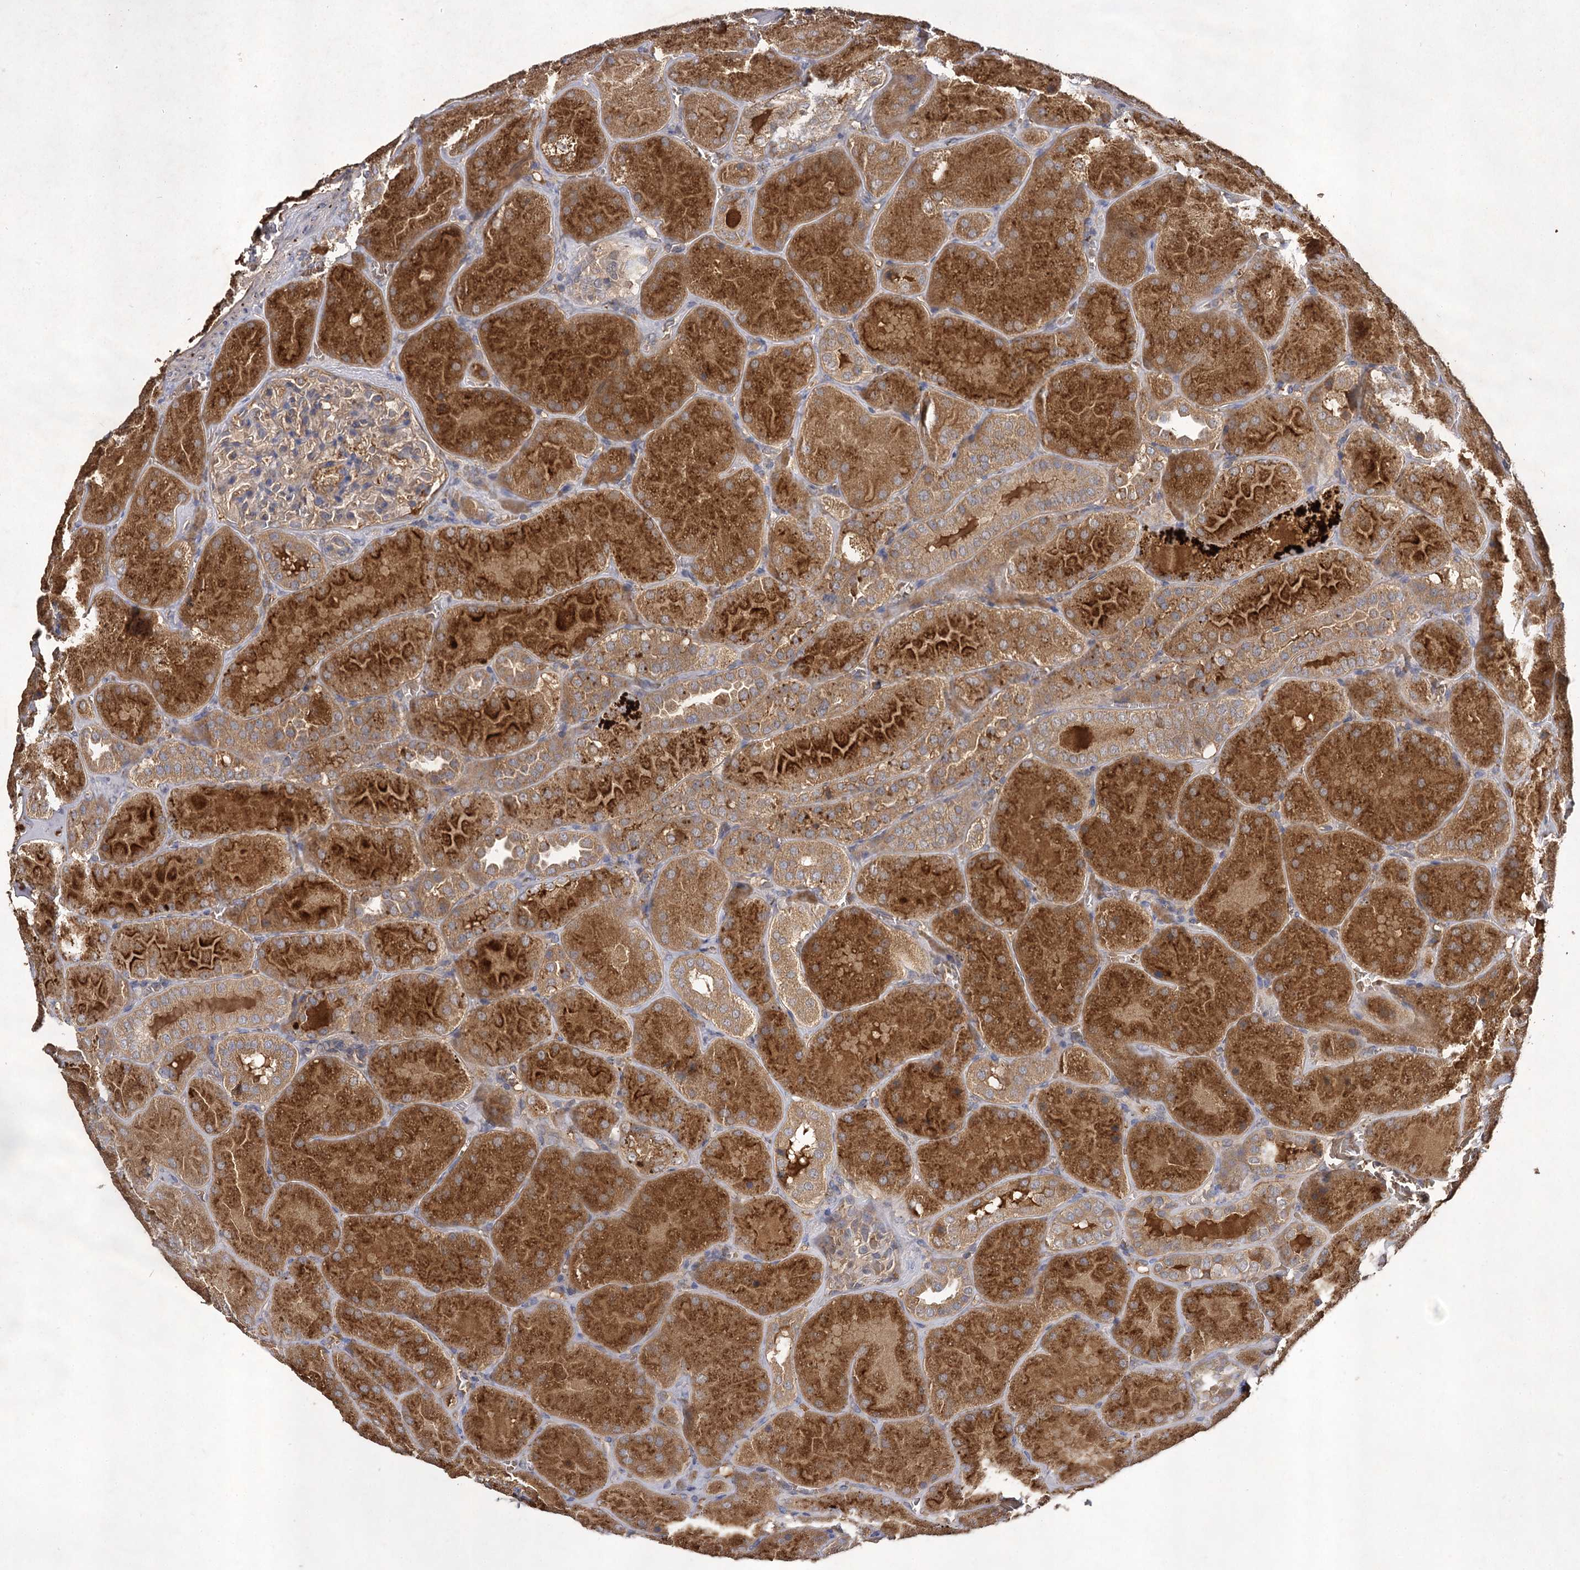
{"staining": {"intensity": "weak", "quantity": "<25%", "location": "cytoplasmic/membranous"}, "tissue": "kidney", "cell_type": "Cells in glomeruli", "image_type": "normal", "snomed": [{"axis": "morphology", "description": "Normal tissue, NOS"}, {"axis": "topography", "description": "Kidney"}], "caption": "A histopathology image of kidney stained for a protein shows no brown staining in cells in glomeruli.", "gene": "USP50", "patient": {"sex": "male", "age": 28}}